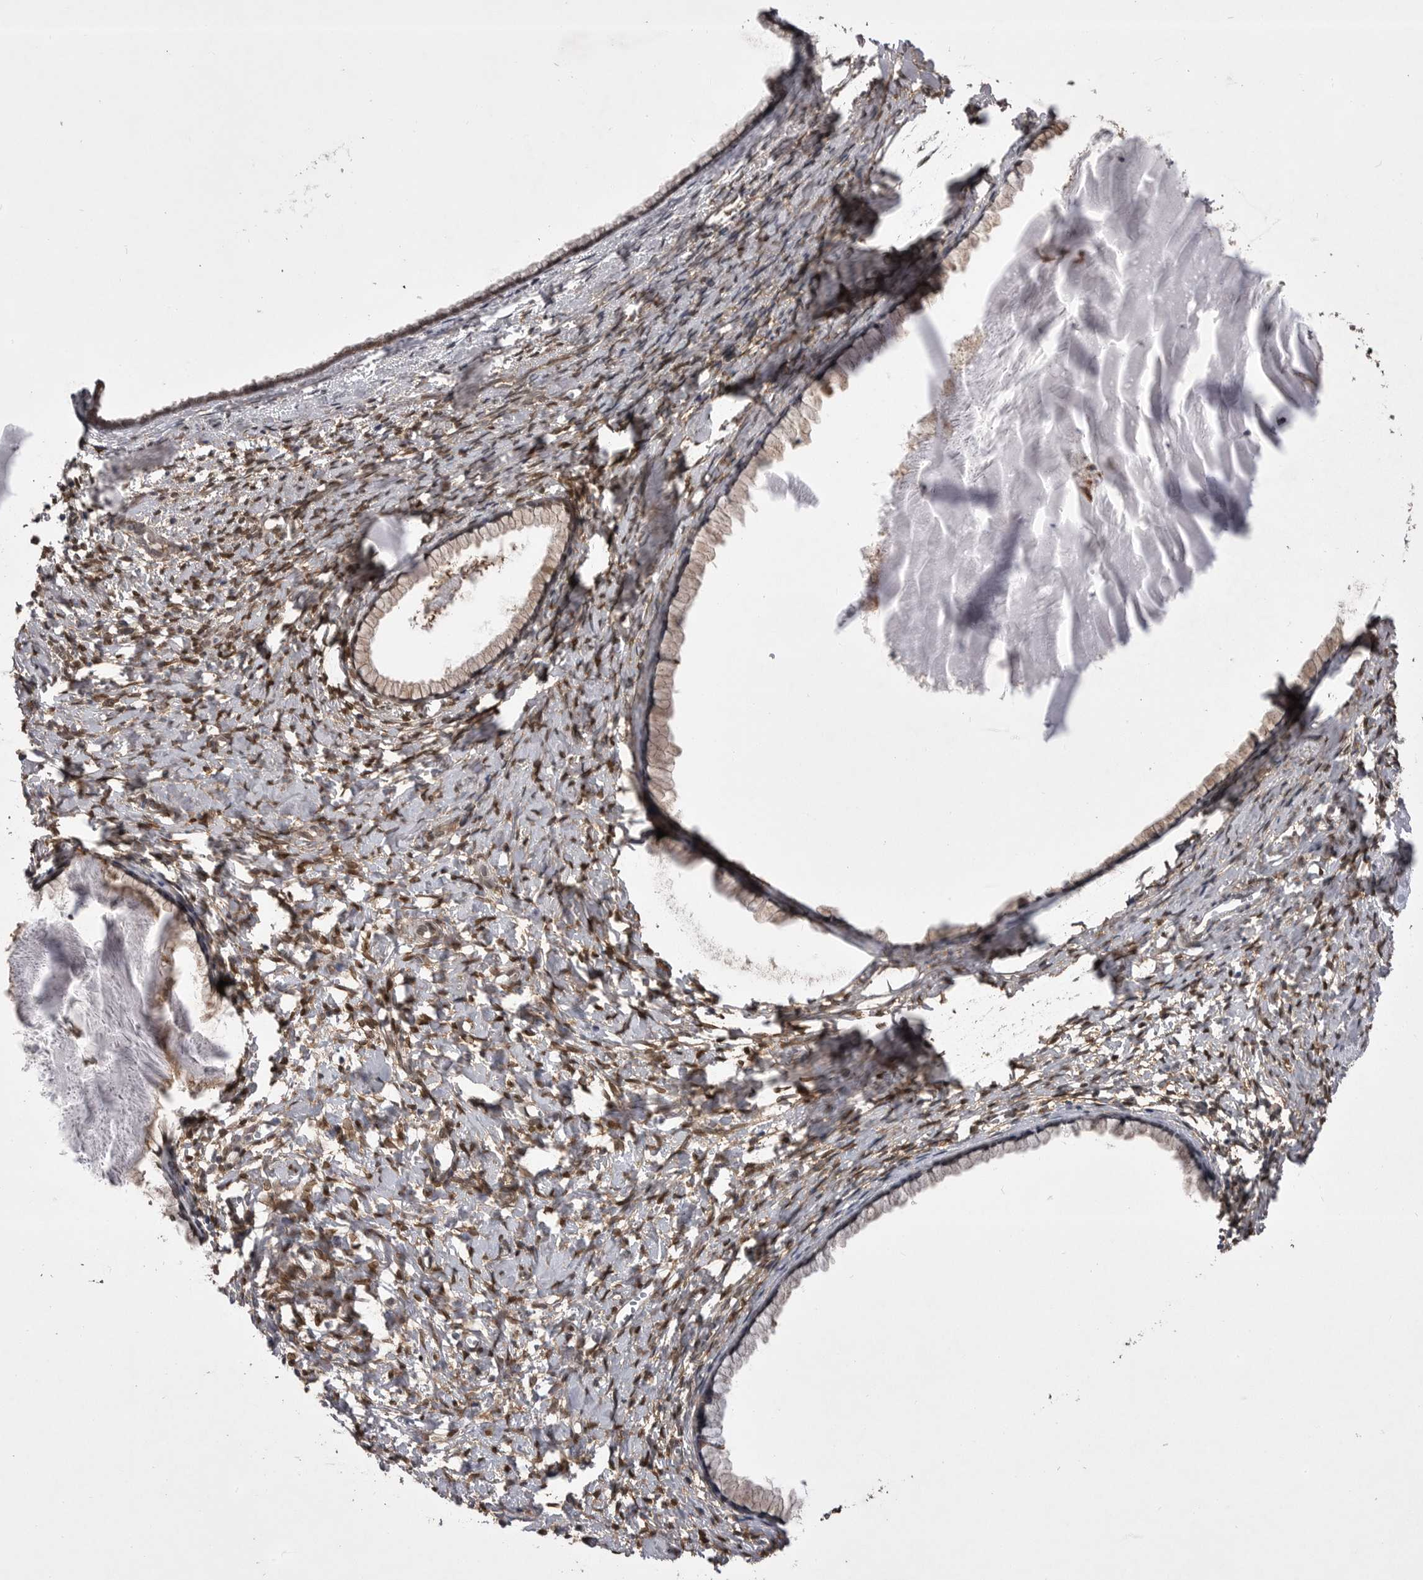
{"staining": {"intensity": "moderate", "quantity": ">75%", "location": "cytoplasmic/membranous,nuclear"}, "tissue": "cervix", "cell_type": "Glandular cells", "image_type": "normal", "snomed": [{"axis": "morphology", "description": "Normal tissue, NOS"}, {"axis": "topography", "description": "Cervix"}], "caption": "High-power microscopy captured an immunohistochemistry image of unremarkable cervix, revealing moderate cytoplasmic/membranous,nuclear positivity in approximately >75% of glandular cells. (DAB (3,3'-diaminobenzidine) IHC, brown staining for protein, blue staining for nuclei).", "gene": "ABL1", "patient": {"sex": "female", "age": 75}}